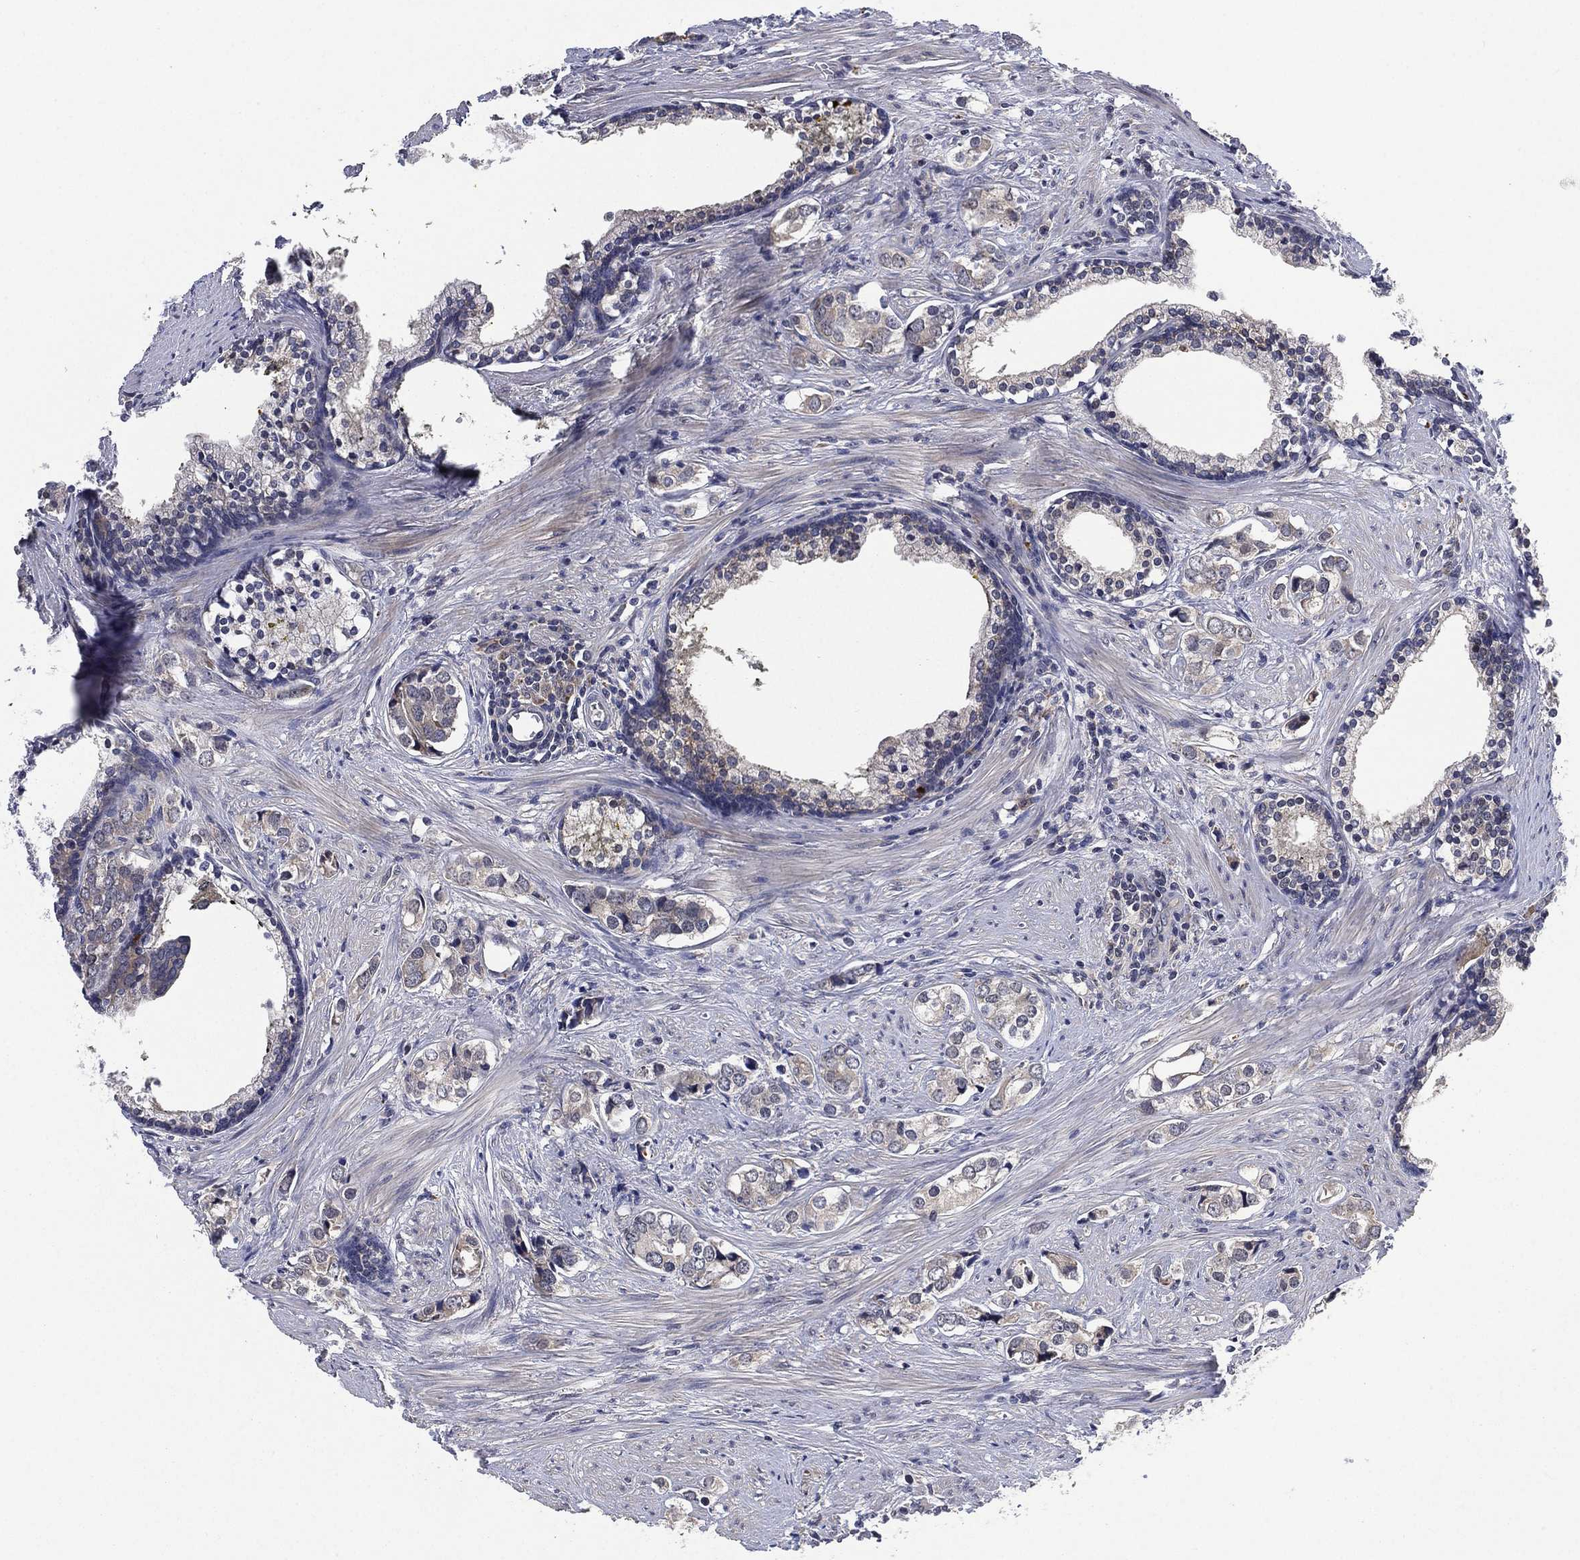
{"staining": {"intensity": "negative", "quantity": "none", "location": "none"}, "tissue": "prostate cancer", "cell_type": "Tumor cells", "image_type": "cancer", "snomed": [{"axis": "morphology", "description": "Adenocarcinoma, NOS"}, {"axis": "topography", "description": "Prostate and seminal vesicle, NOS"}], "caption": "This is an IHC image of human prostate cancer. There is no positivity in tumor cells.", "gene": "SELENOO", "patient": {"sex": "male", "age": 63}}